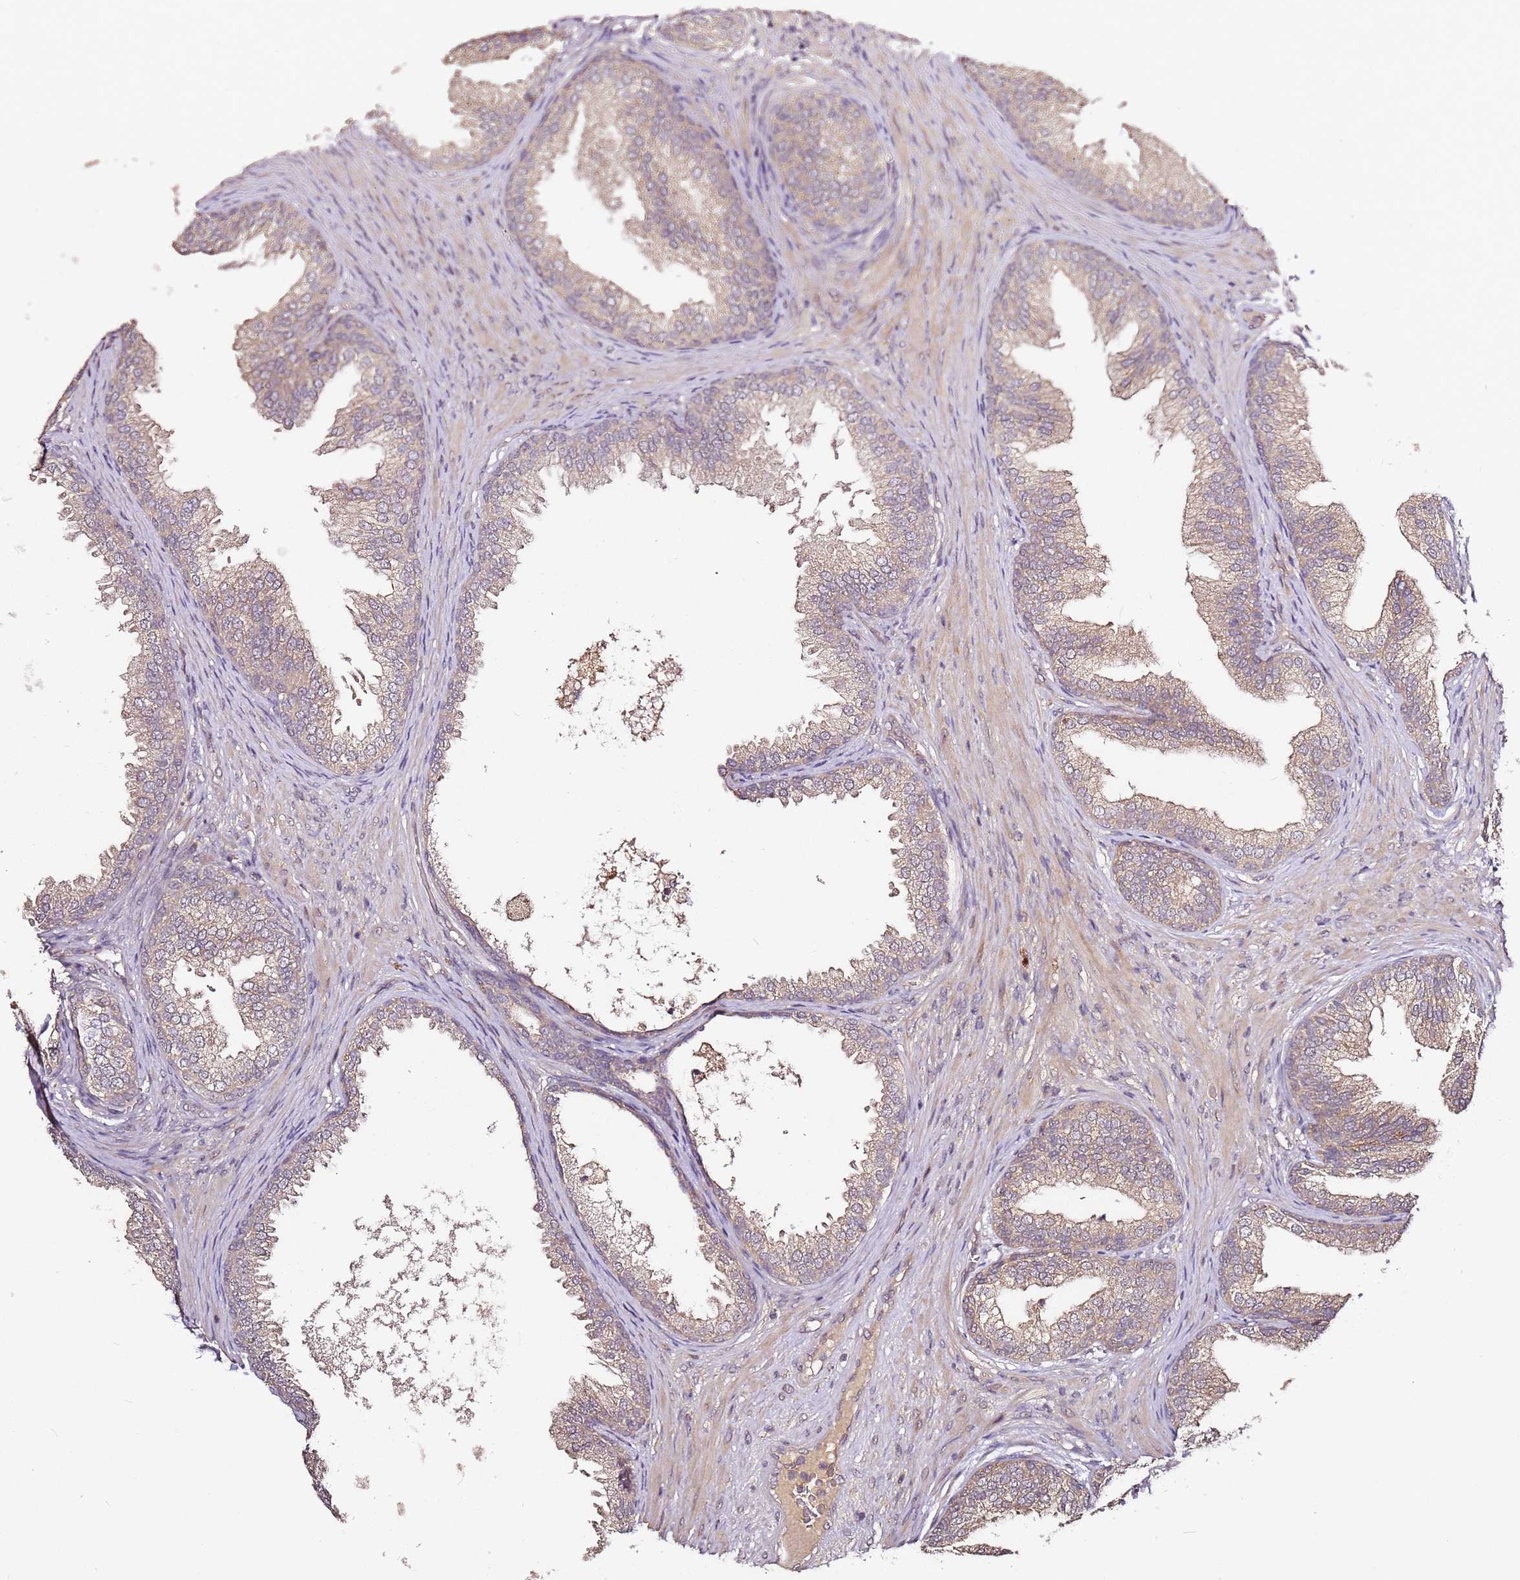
{"staining": {"intensity": "moderate", "quantity": "<25%", "location": "cytoplasmic/membranous"}, "tissue": "prostate", "cell_type": "Glandular cells", "image_type": "normal", "snomed": [{"axis": "morphology", "description": "Normal tissue, NOS"}, {"axis": "topography", "description": "Prostate"}], "caption": "Prostate was stained to show a protein in brown. There is low levels of moderate cytoplasmic/membranous staining in approximately <25% of glandular cells. (IHC, brightfield microscopy, high magnification).", "gene": "C6orf136", "patient": {"sex": "male", "age": 76}}